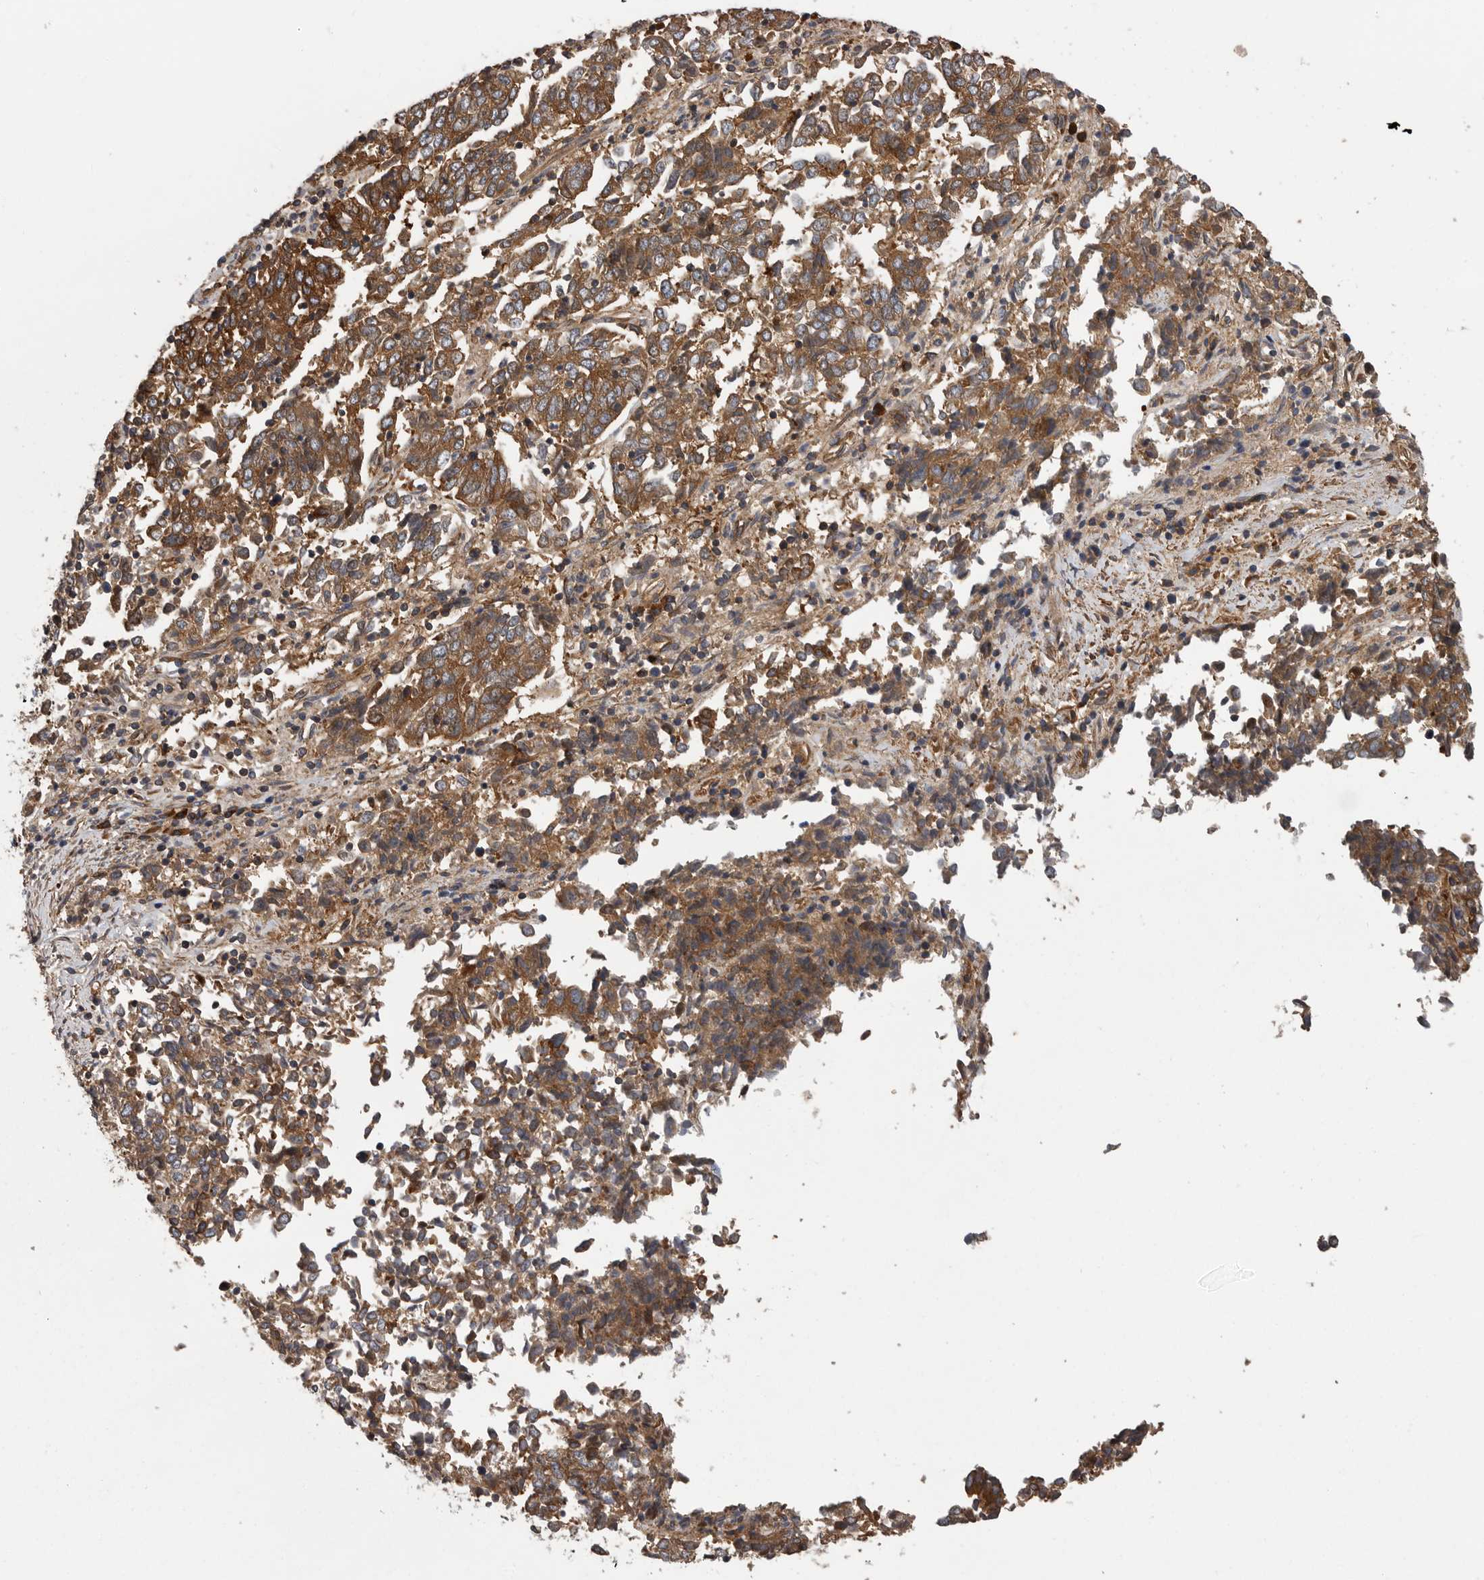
{"staining": {"intensity": "moderate", "quantity": ">75%", "location": "cytoplasmic/membranous"}, "tissue": "endometrial cancer", "cell_type": "Tumor cells", "image_type": "cancer", "snomed": [{"axis": "morphology", "description": "Adenocarcinoma, NOS"}, {"axis": "topography", "description": "Endometrium"}], "caption": "A histopathology image showing moderate cytoplasmic/membranous positivity in about >75% of tumor cells in adenocarcinoma (endometrial), as visualized by brown immunohistochemical staining.", "gene": "OXR1", "patient": {"sex": "female", "age": 80}}